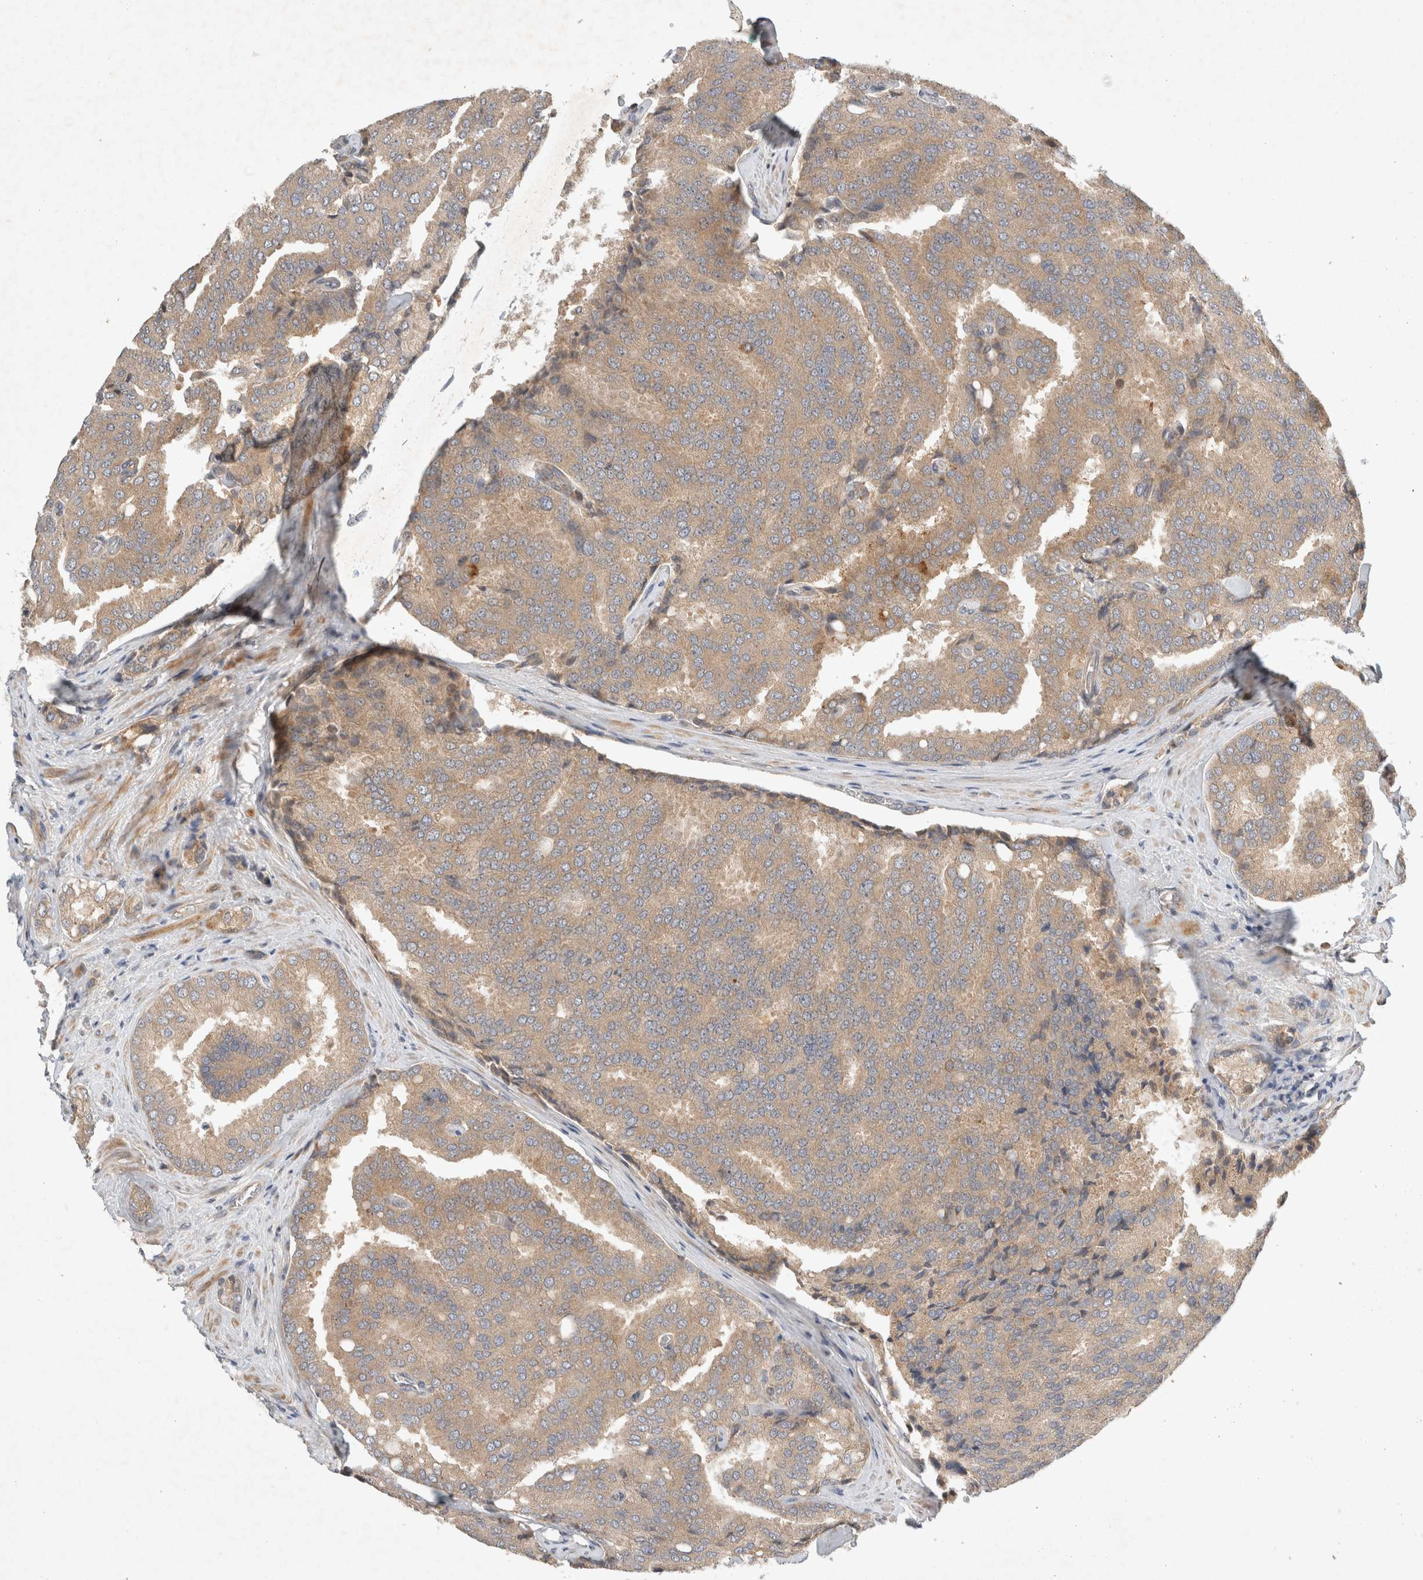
{"staining": {"intensity": "moderate", "quantity": ">75%", "location": "cytoplasmic/membranous"}, "tissue": "prostate cancer", "cell_type": "Tumor cells", "image_type": "cancer", "snomed": [{"axis": "morphology", "description": "Adenocarcinoma, High grade"}, {"axis": "topography", "description": "Prostate"}], "caption": "Moderate cytoplasmic/membranous expression is present in approximately >75% of tumor cells in adenocarcinoma (high-grade) (prostate). The protein of interest is stained brown, and the nuclei are stained in blue (DAB (3,3'-diaminobenzidine) IHC with brightfield microscopy, high magnification).", "gene": "ARMC9", "patient": {"sex": "male", "age": 50}}